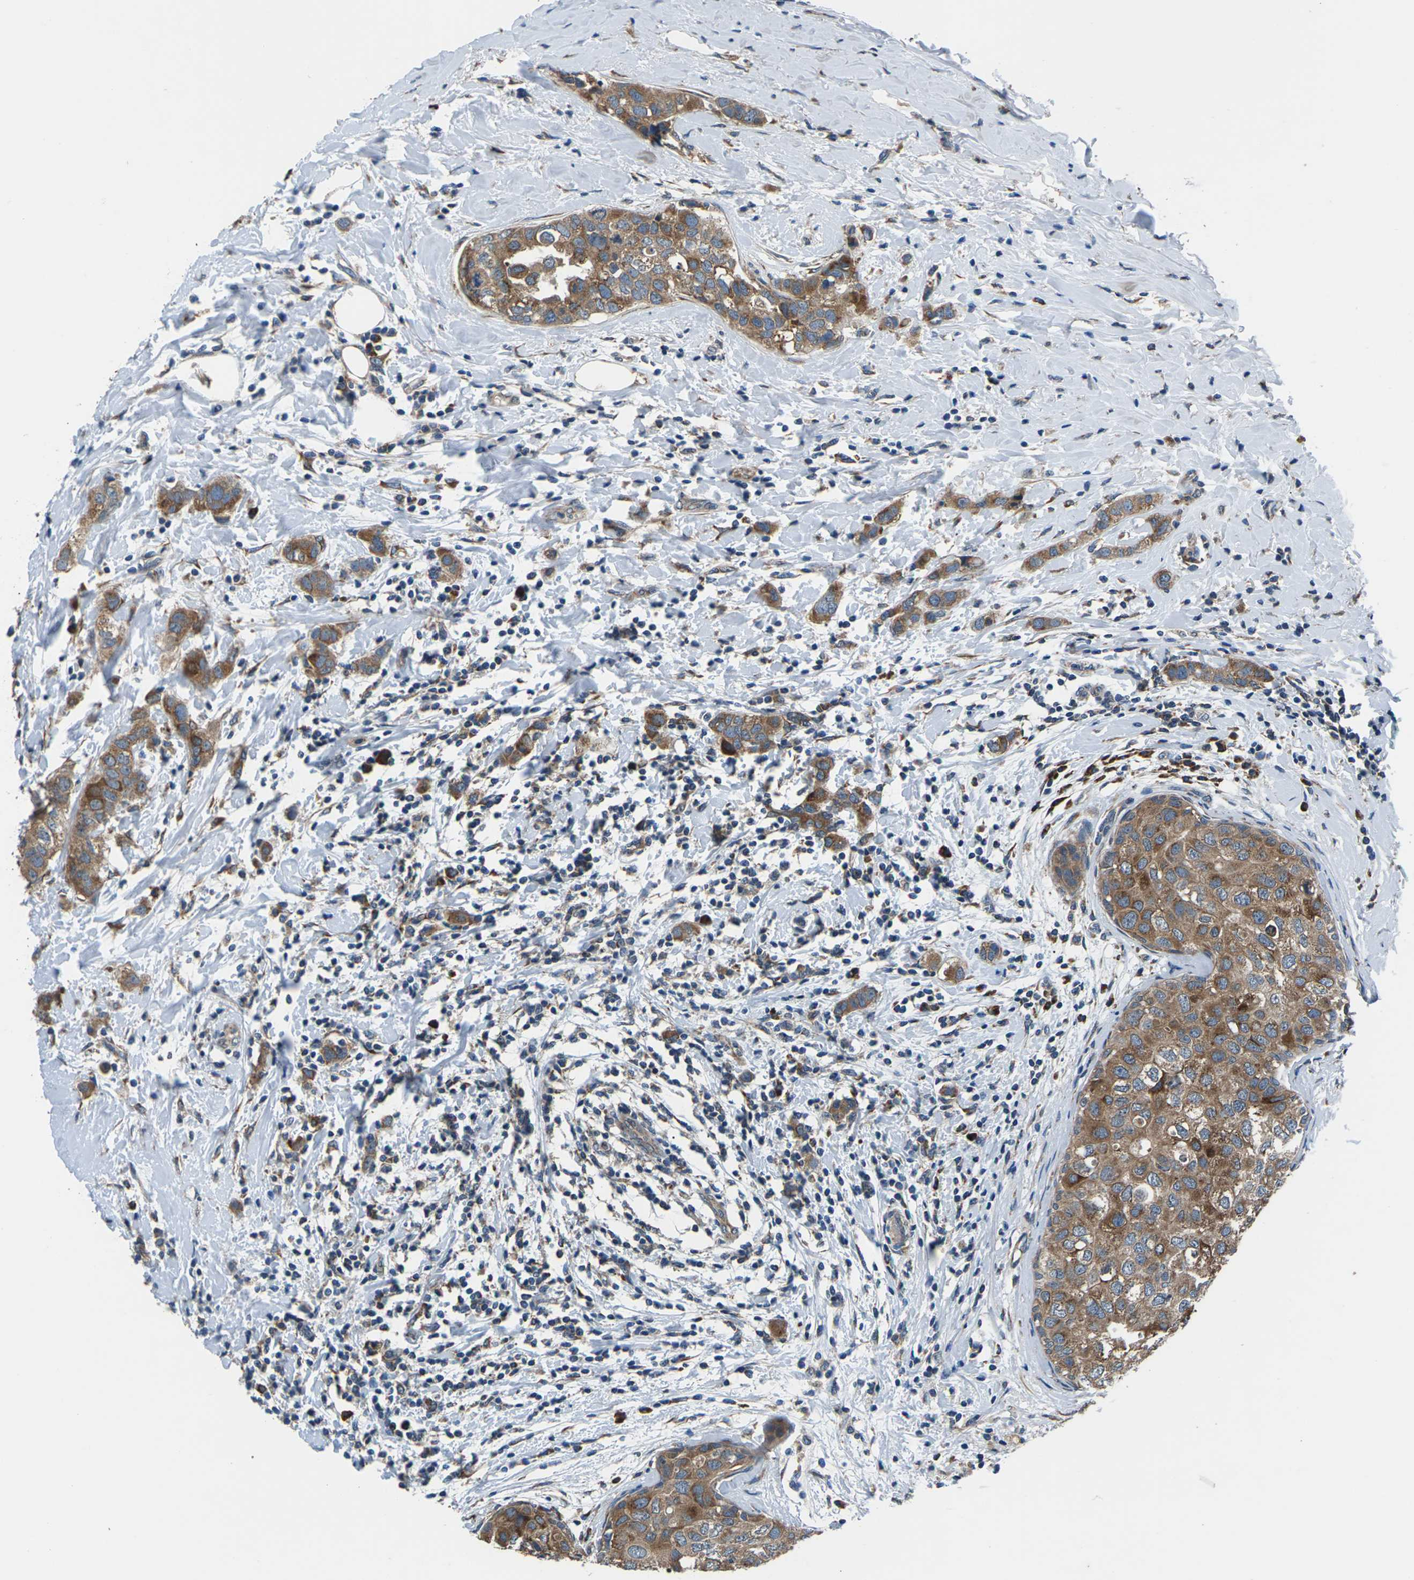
{"staining": {"intensity": "moderate", "quantity": ">75%", "location": "cytoplasmic/membranous"}, "tissue": "breast cancer", "cell_type": "Tumor cells", "image_type": "cancer", "snomed": [{"axis": "morphology", "description": "Duct carcinoma"}, {"axis": "topography", "description": "Breast"}], "caption": "Immunohistochemistry (IHC) photomicrograph of human breast cancer (invasive ductal carcinoma) stained for a protein (brown), which reveals medium levels of moderate cytoplasmic/membranous staining in about >75% of tumor cells.", "gene": "GABRP", "patient": {"sex": "female", "age": 50}}